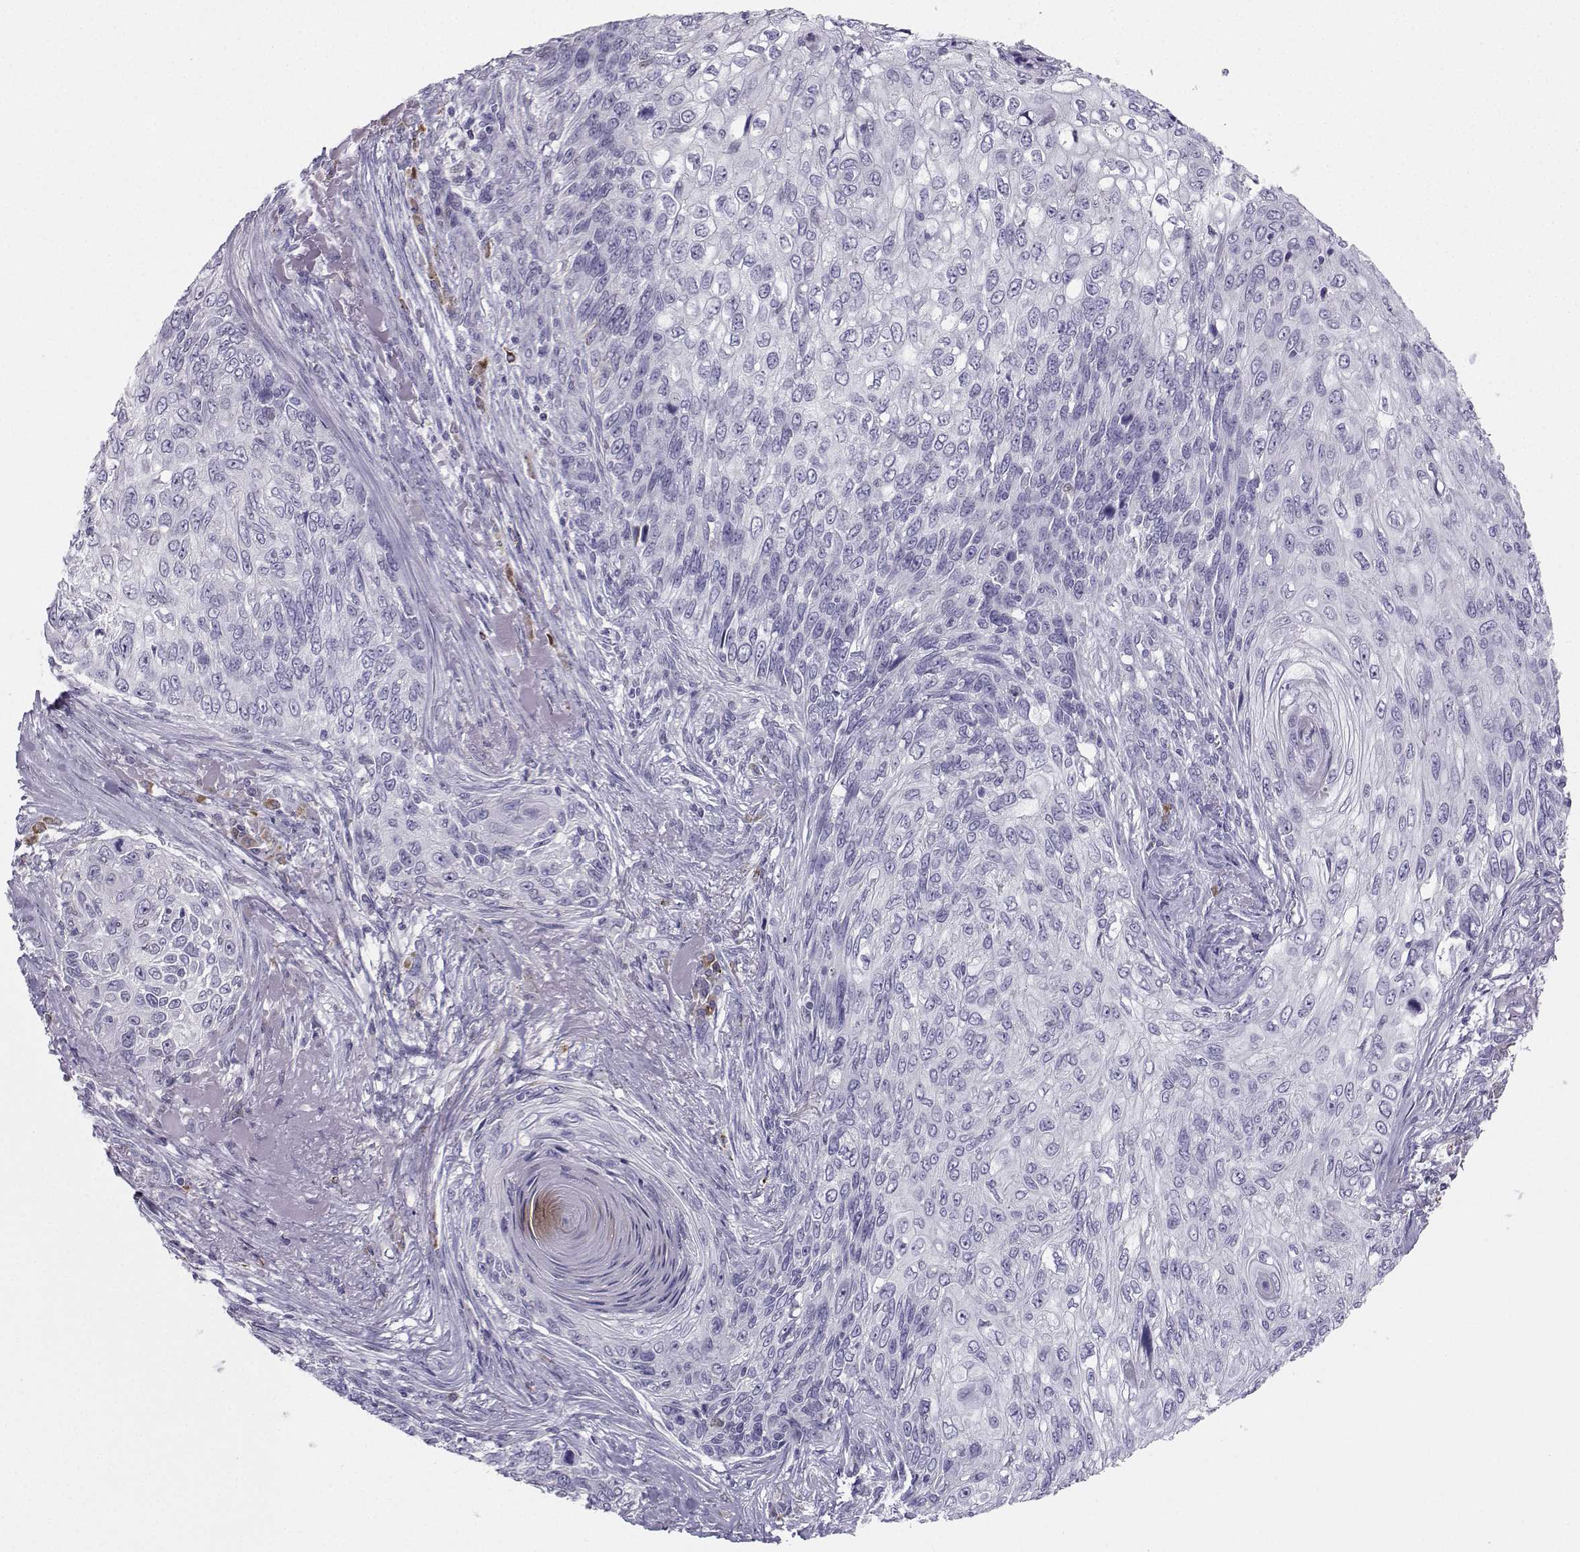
{"staining": {"intensity": "negative", "quantity": "none", "location": "none"}, "tissue": "skin cancer", "cell_type": "Tumor cells", "image_type": "cancer", "snomed": [{"axis": "morphology", "description": "Squamous cell carcinoma, NOS"}, {"axis": "topography", "description": "Skin"}], "caption": "Immunohistochemistry photomicrograph of neoplastic tissue: human skin squamous cell carcinoma stained with DAB shows no significant protein positivity in tumor cells.", "gene": "DCLK3", "patient": {"sex": "male", "age": 92}}